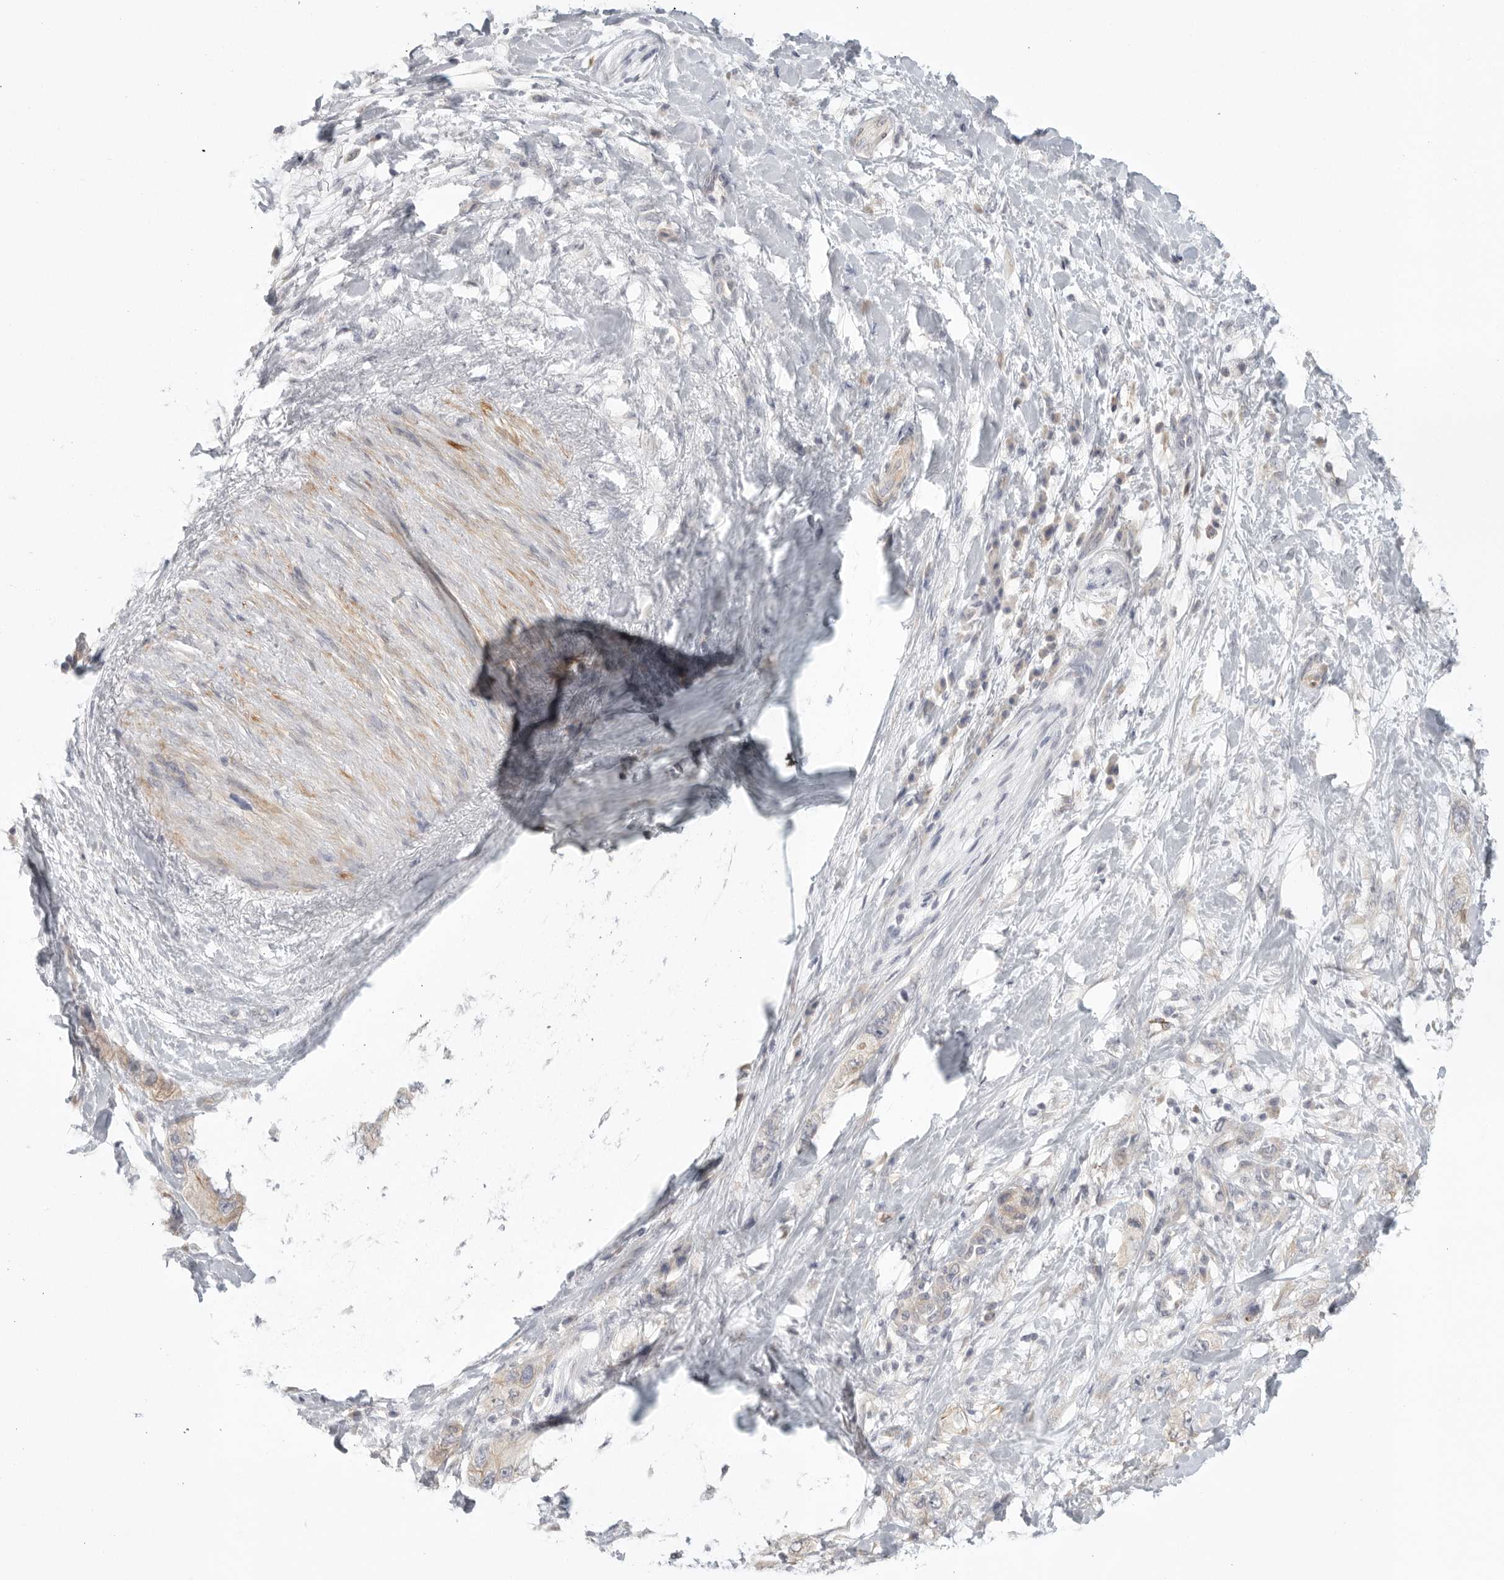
{"staining": {"intensity": "weak", "quantity": "<25%", "location": "cytoplasmic/membranous"}, "tissue": "pancreatic cancer", "cell_type": "Tumor cells", "image_type": "cancer", "snomed": [{"axis": "morphology", "description": "Adenocarcinoma, NOS"}, {"axis": "topography", "description": "Pancreas"}], "caption": "High power microscopy histopathology image of an immunohistochemistry (IHC) photomicrograph of adenocarcinoma (pancreatic), revealing no significant expression in tumor cells.", "gene": "STAB2", "patient": {"sex": "female", "age": 73}}